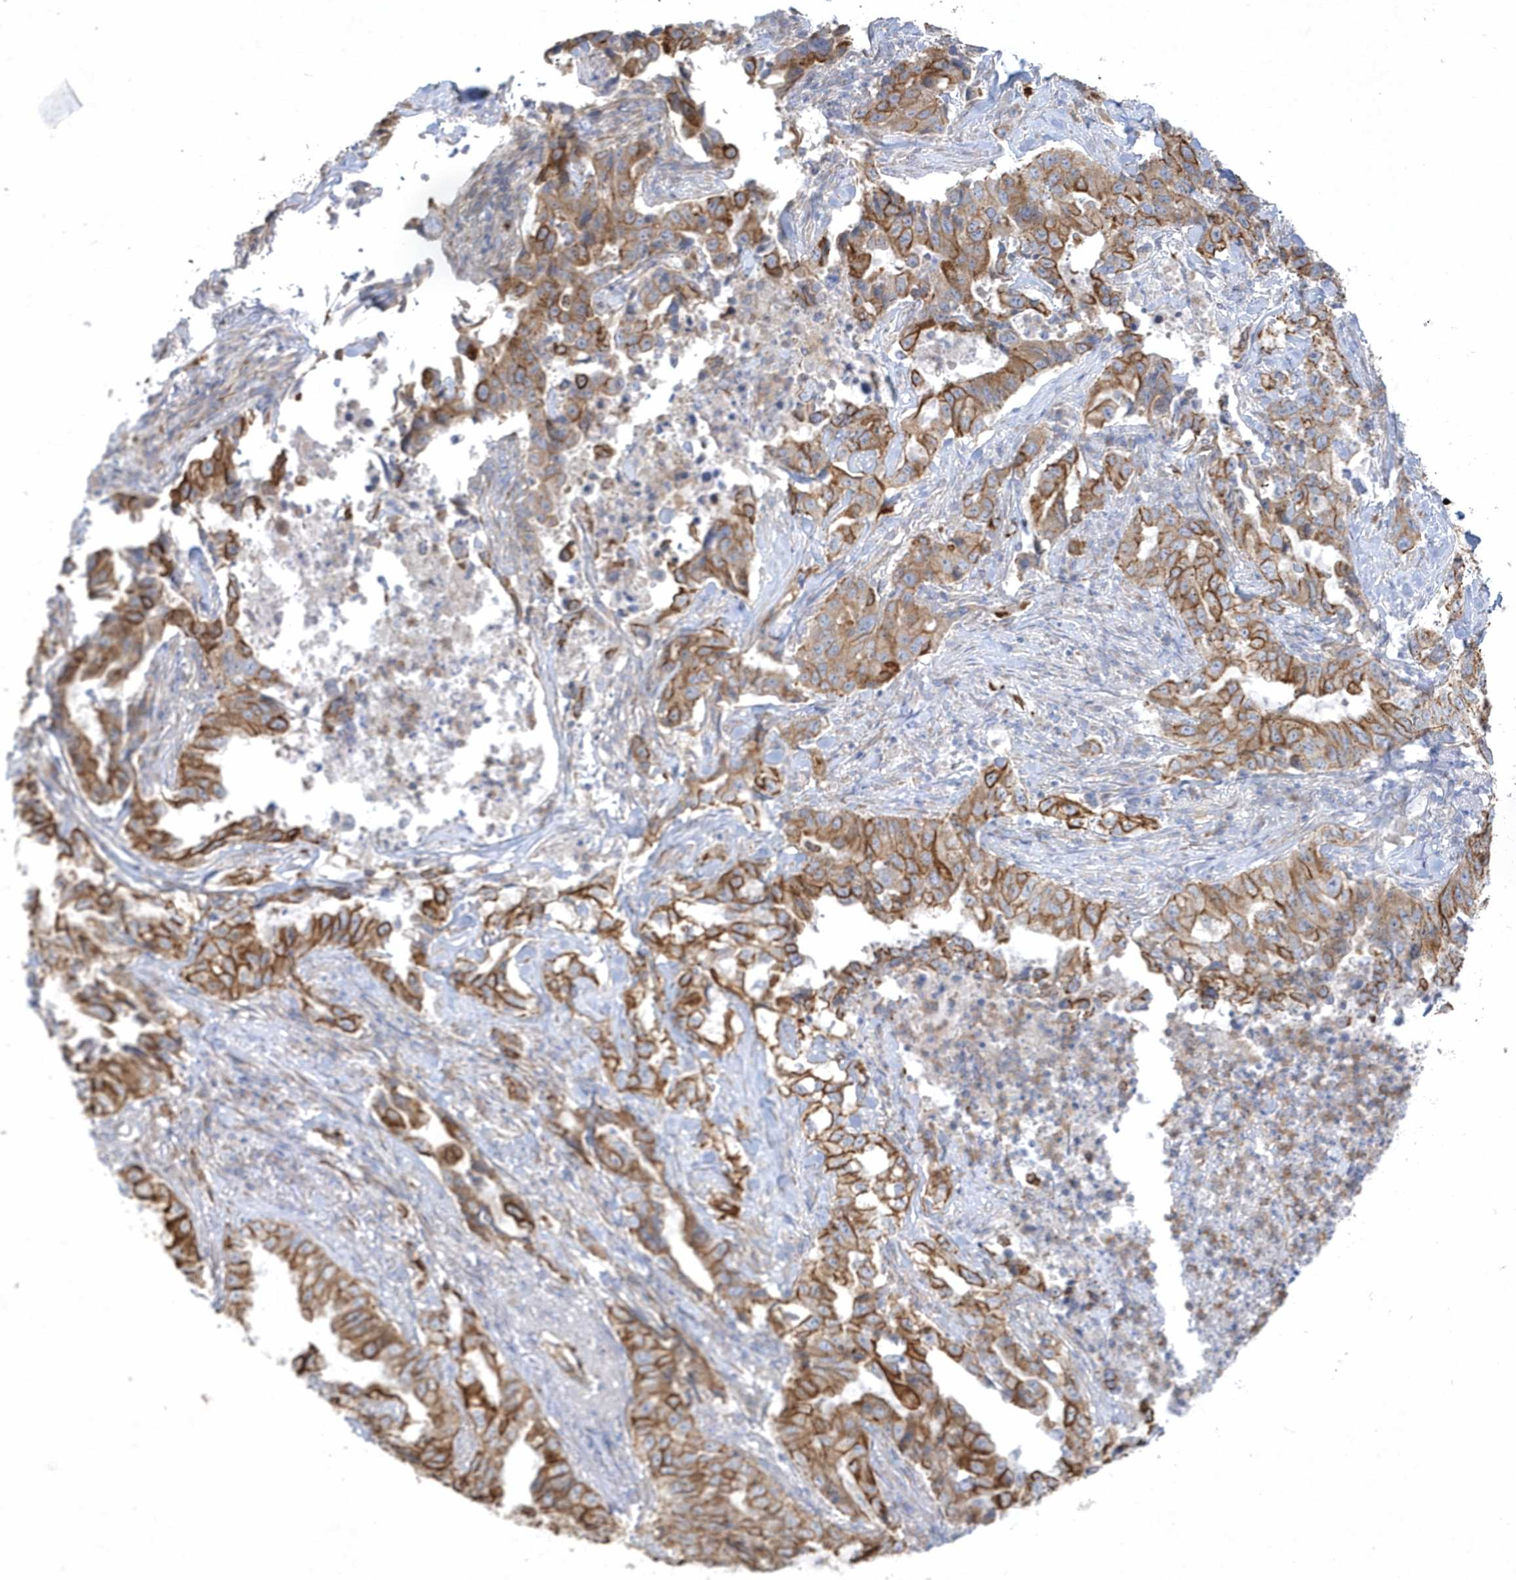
{"staining": {"intensity": "moderate", "quantity": ">75%", "location": "cytoplasmic/membranous"}, "tissue": "lung cancer", "cell_type": "Tumor cells", "image_type": "cancer", "snomed": [{"axis": "morphology", "description": "Adenocarcinoma, NOS"}, {"axis": "topography", "description": "Lung"}], "caption": "DAB (3,3'-diaminobenzidine) immunohistochemical staining of lung cancer (adenocarcinoma) displays moderate cytoplasmic/membranous protein expression in approximately >75% of tumor cells.", "gene": "LARS1", "patient": {"sex": "female", "age": 51}}